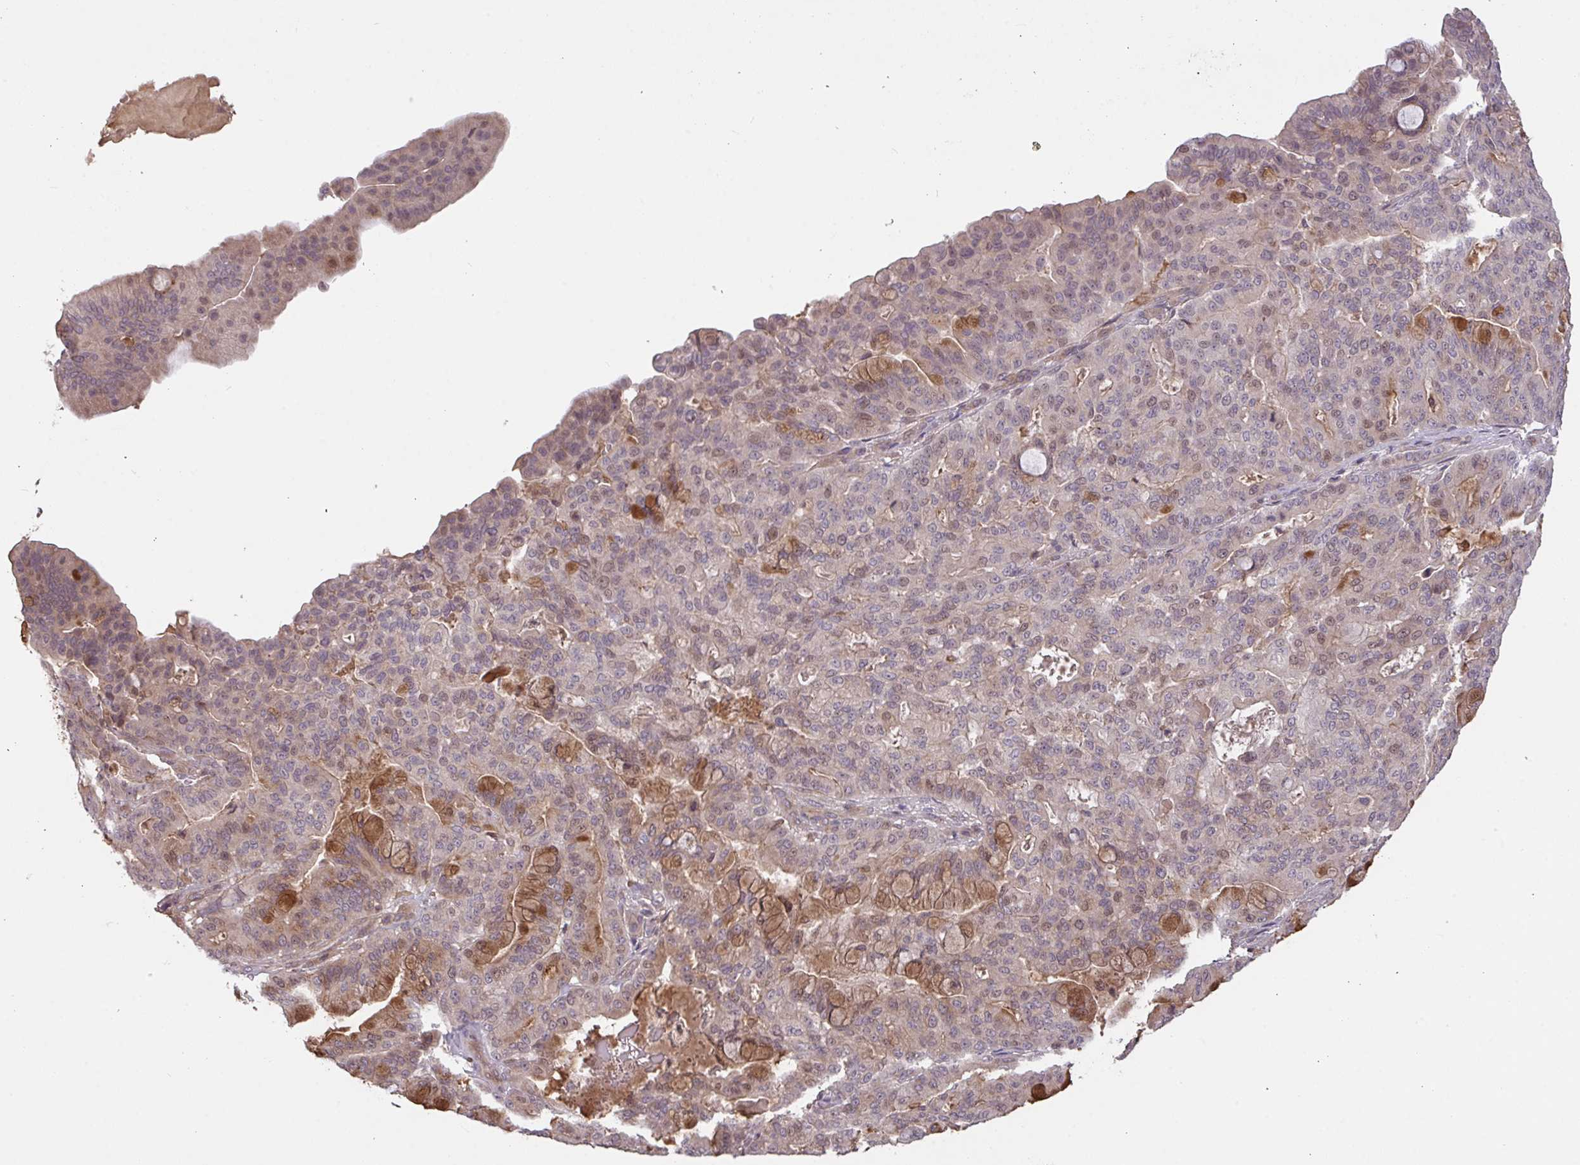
{"staining": {"intensity": "weak", "quantity": "<25%", "location": "cytoplasmic/membranous,nuclear"}, "tissue": "pancreatic cancer", "cell_type": "Tumor cells", "image_type": "cancer", "snomed": [{"axis": "morphology", "description": "Adenocarcinoma, NOS"}, {"axis": "topography", "description": "Pancreas"}], "caption": "Tumor cells are negative for brown protein staining in pancreatic adenocarcinoma. The staining was performed using DAB (3,3'-diaminobenzidine) to visualize the protein expression in brown, while the nuclei were stained in blue with hematoxylin (Magnification: 20x).", "gene": "FCER1A", "patient": {"sex": "male", "age": 63}}